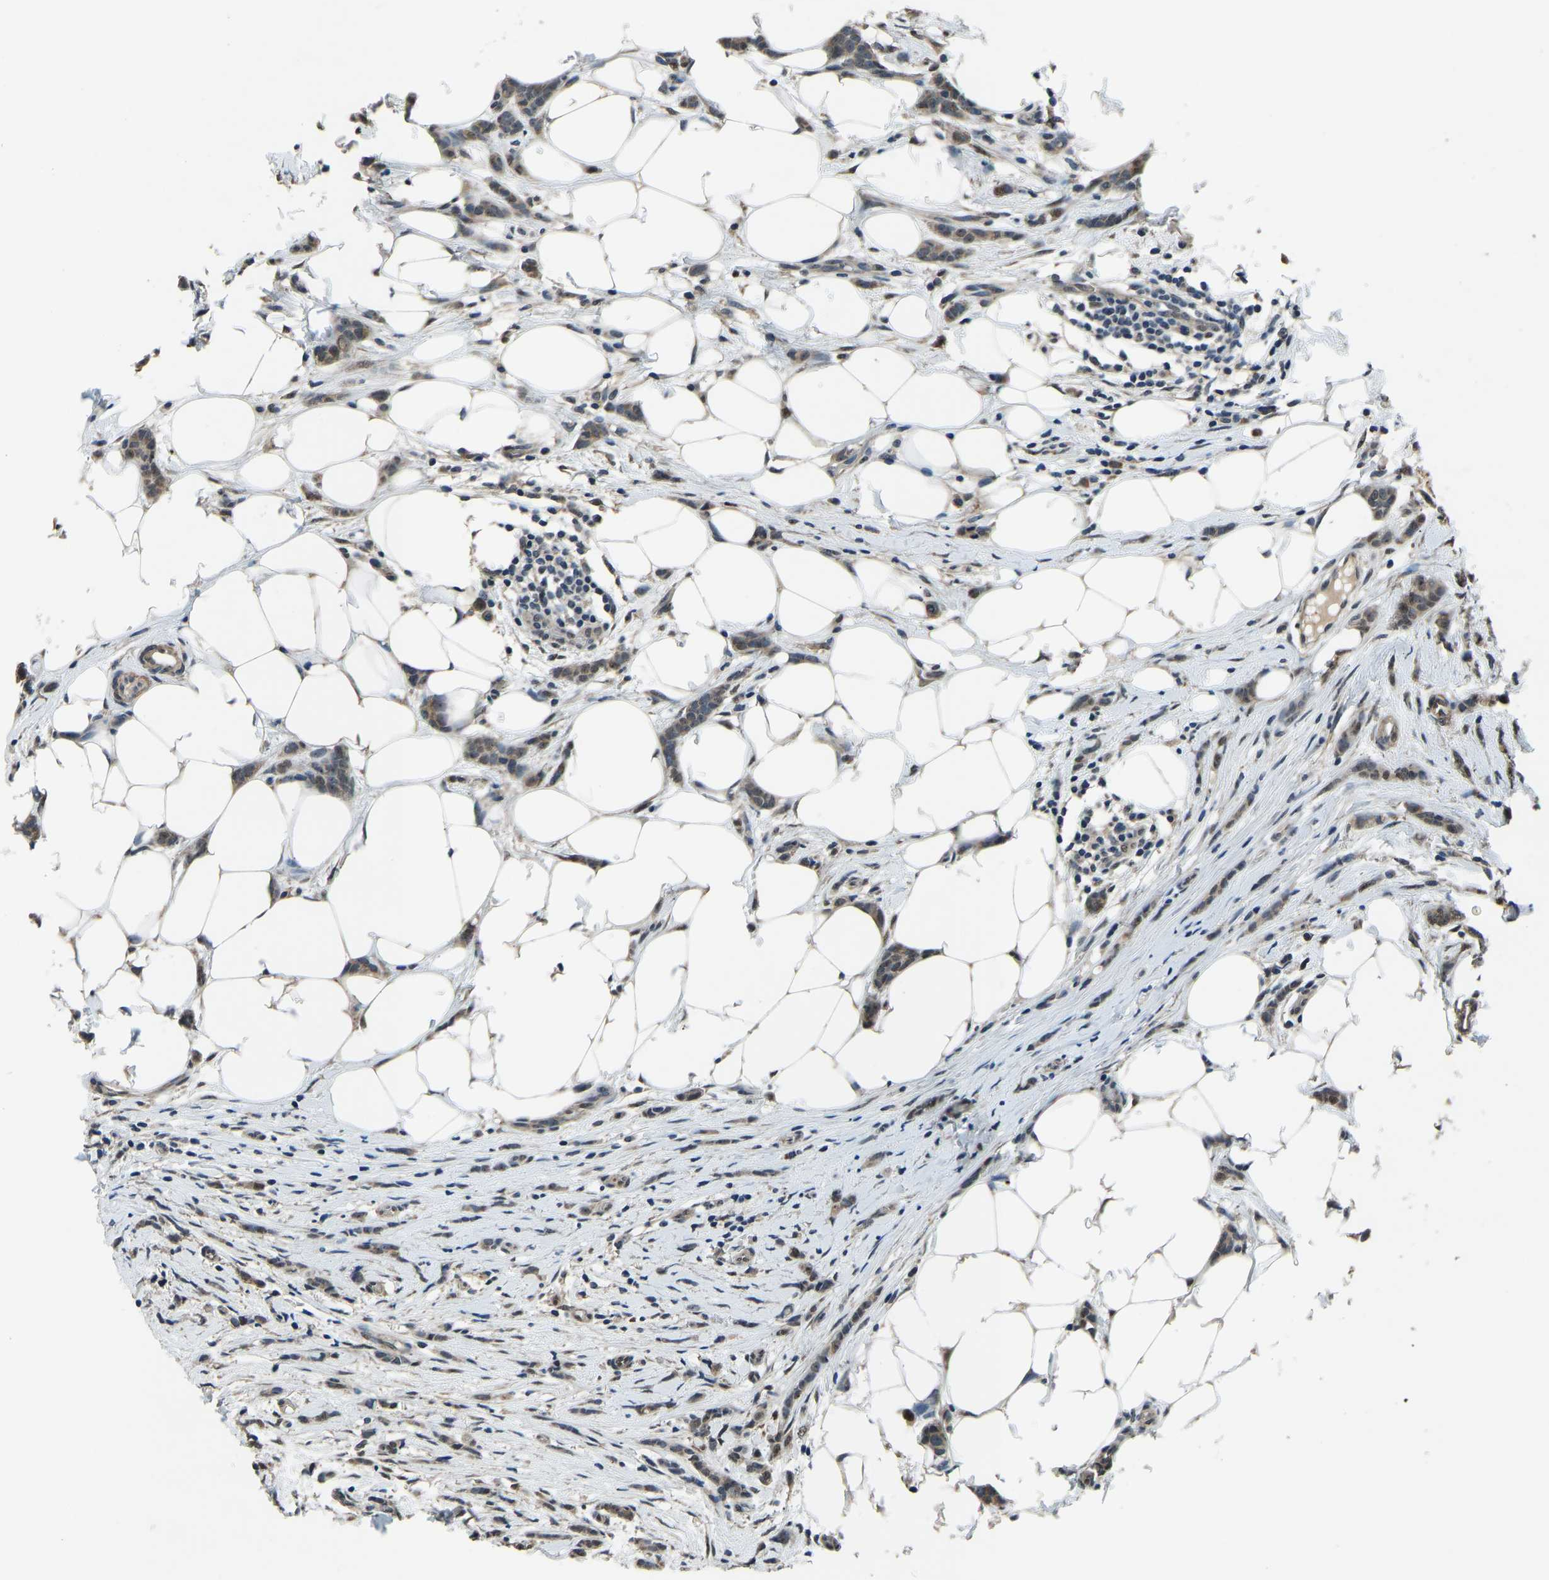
{"staining": {"intensity": "weak", "quantity": ">75%", "location": "cytoplasmic/membranous"}, "tissue": "breast cancer", "cell_type": "Tumor cells", "image_type": "cancer", "snomed": [{"axis": "morphology", "description": "Lobular carcinoma"}, {"axis": "topography", "description": "Skin"}, {"axis": "topography", "description": "Breast"}], "caption": "Brown immunohistochemical staining in breast lobular carcinoma demonstrates weak cytoplasmic/membranous positivity in approximately >75% of tumor cells.", "gene": "FOS", "patient": {"sex": "female", "age": 46}}